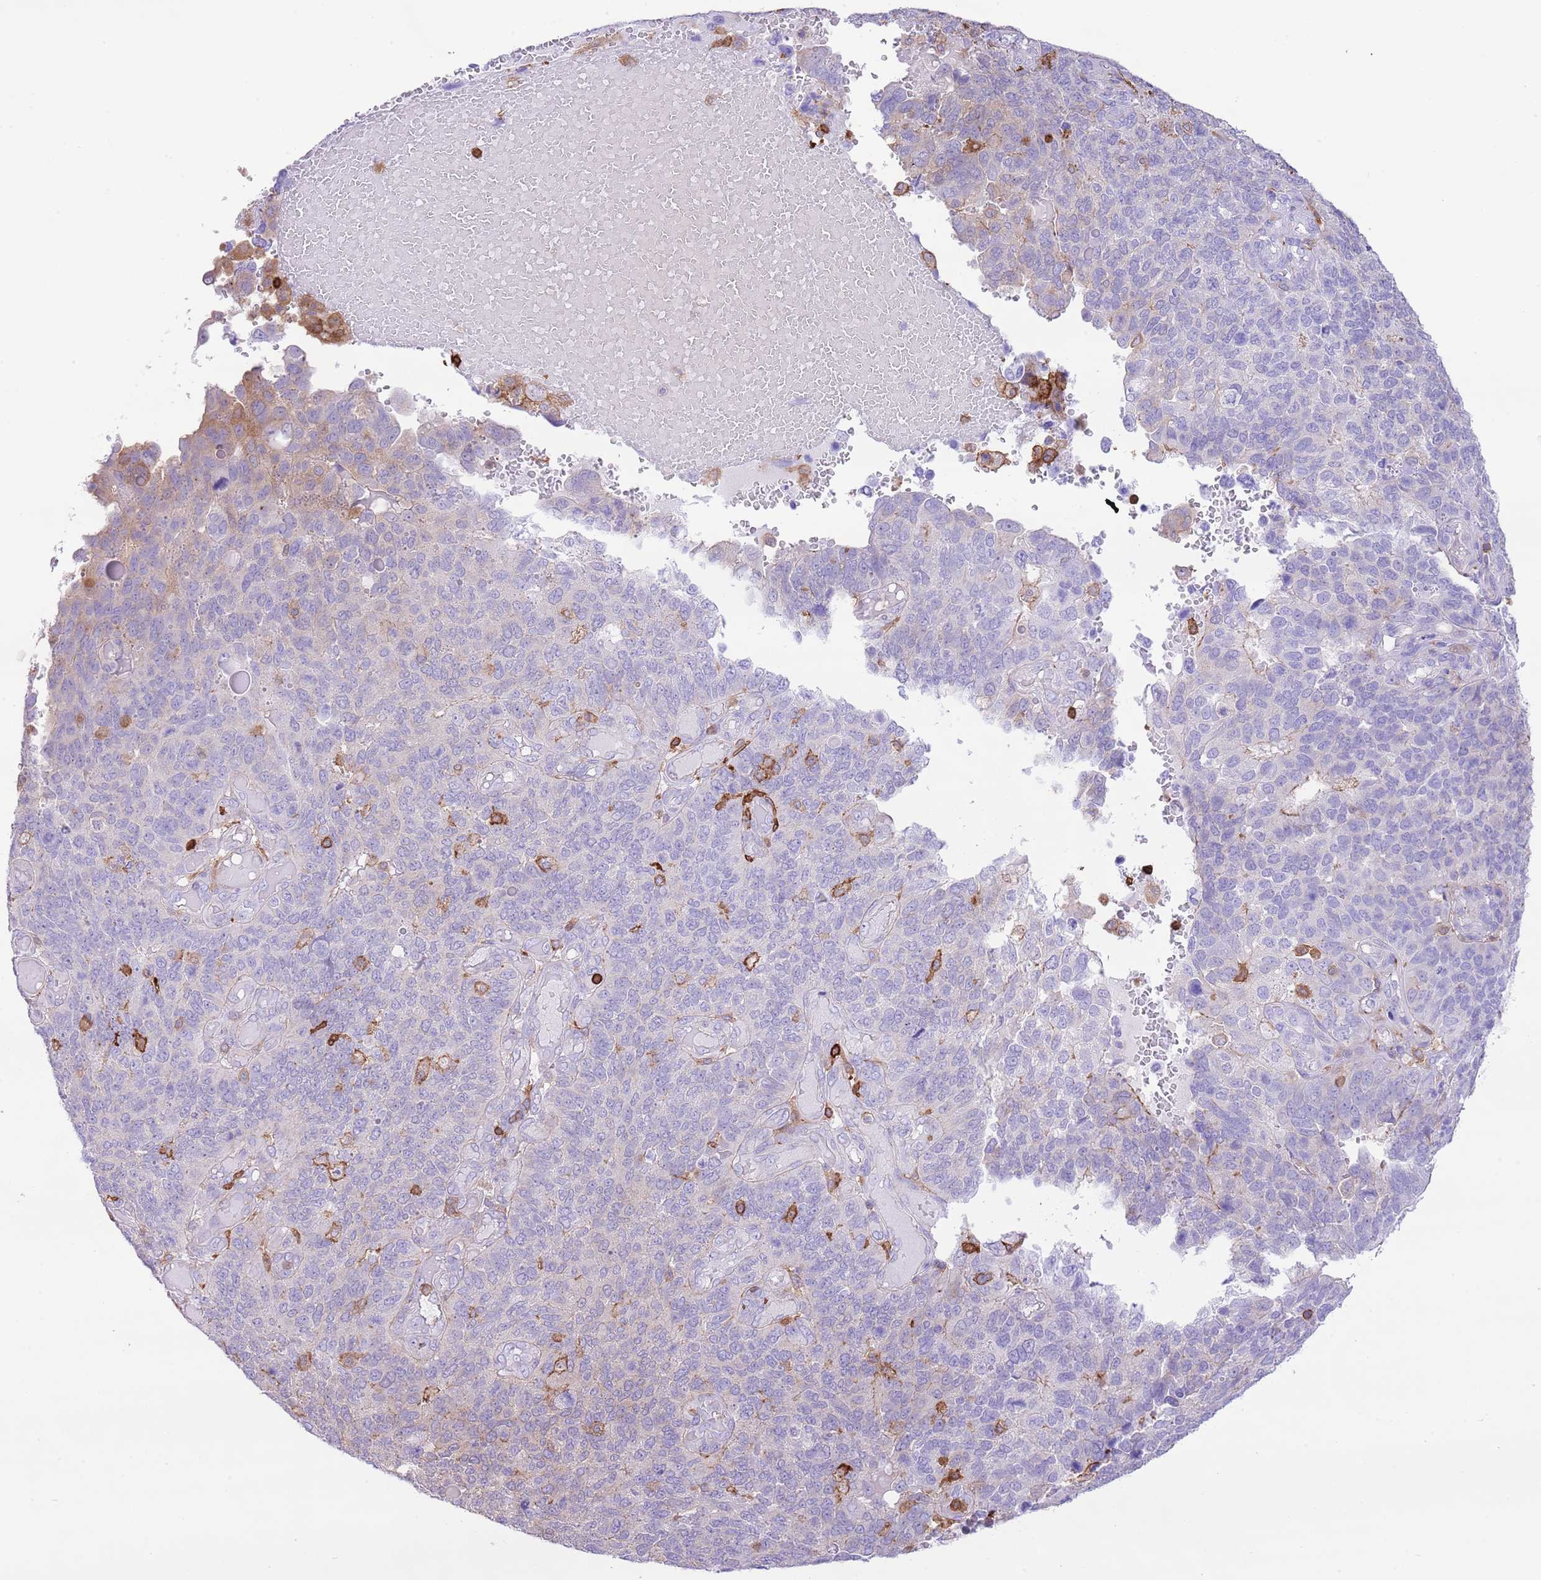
{"staining": {"intensity": "weak", "quantity": "<25%", "location": "cytoplasmic/membranous"}, "tissue": "endometrial cancer", "cell_type": "Tumor cells", "image_type": "cancer", "snomed": [{"axis": "morphology", "description": "Adenocarcinoma, NOS"}, {"axis": "topography", "description": "Endometrium"}], "caption": "High power microscopy image of an IHC micrograph of endometrial adenocarcinoma, revealing no significant expression in tumor cells. (Stains: DAB (3,3'-diaminobenzidine) immunohistochemistry (IHC) with hematoxylin counter stain, Microscopy: brightfield microscopy at high magnification).", "gene": "EFHD2", "patient": {"sex": "female", "age": 66}}